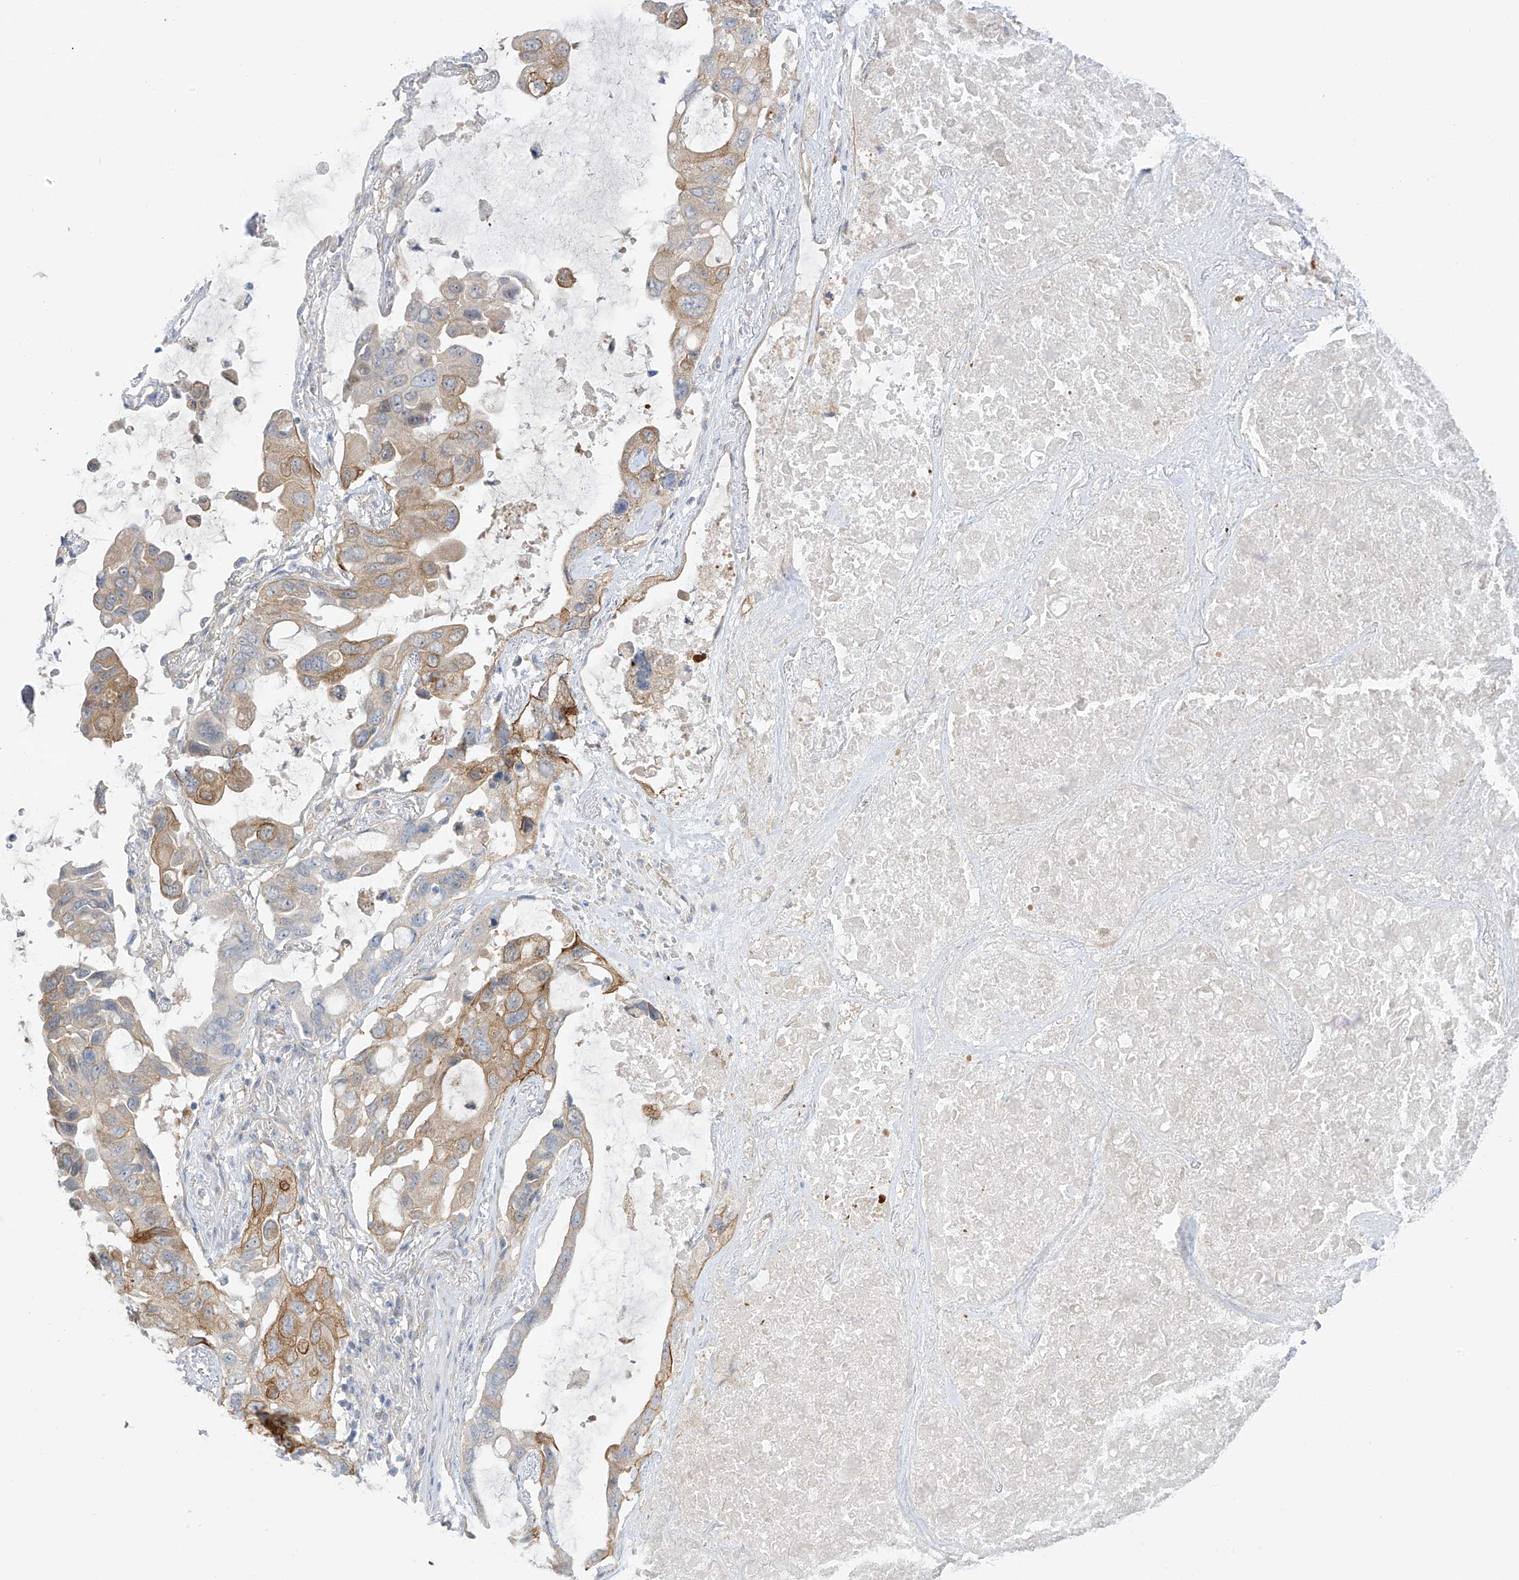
{"staining": {"intensity": "moderate", "quantity": "25%-75%", "location": "cytoplasmic/membranous"}, "tissue": "lung cancer", "cell_type": "Tumor cells", "image_type": "cancer", "snomed": [{"axis": "morphology", "description": "Squamous cell carcinoma, NOS"}, {"axis": "topography", "description": "Lung"}], "caption": "Lung cancer (squamous cell carcinoma) stained with IHC demonstrates moderate cytoplasmic/membranous expression in about 25%-75% of tumor cells.", "gene": "EIPR1", "patient": {"sex": "female", "age": 73}}